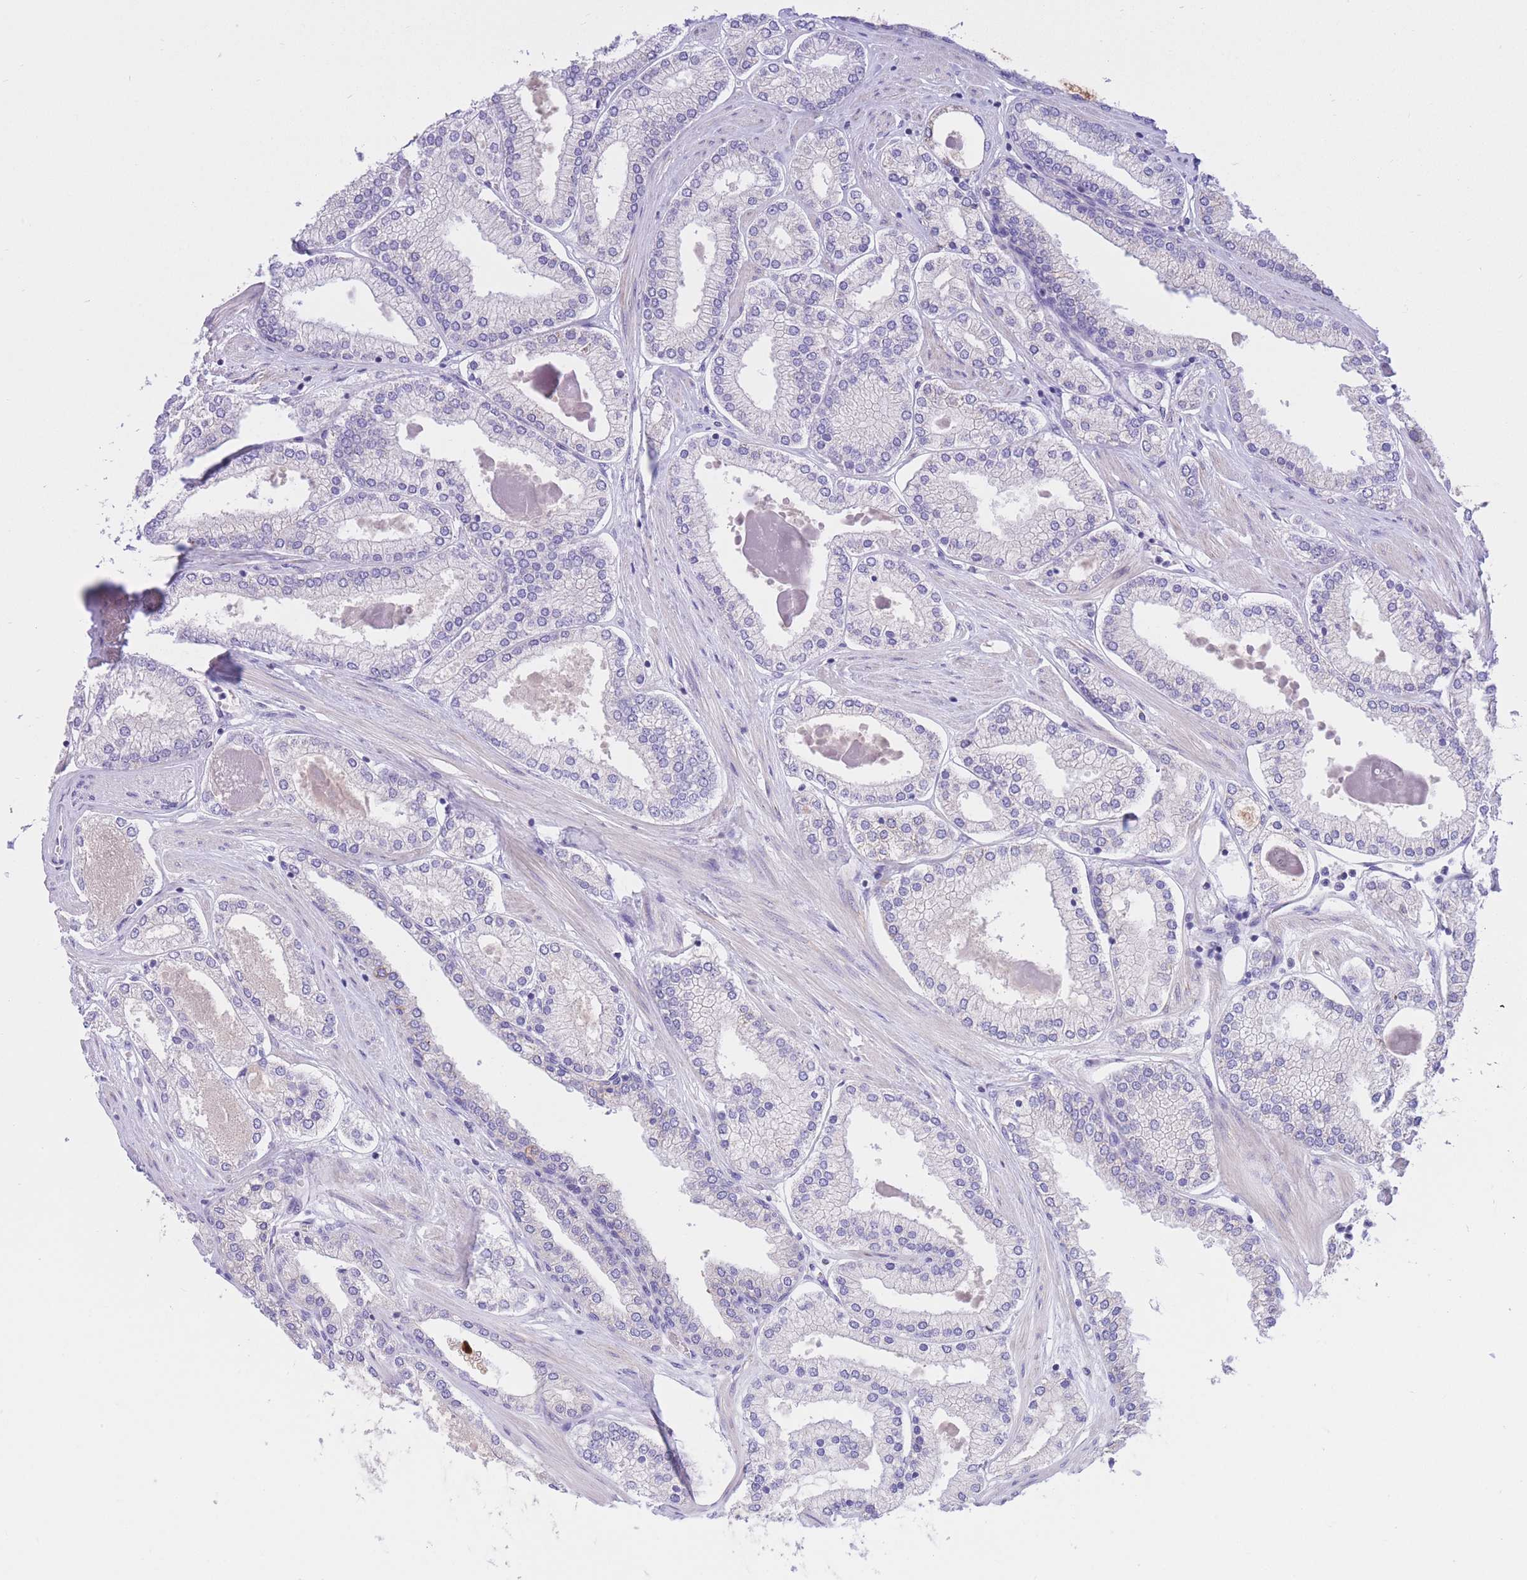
{"staining": {"intensity": "negative", "quantity": "none", "location": "none"}, "tissue": "prostate cancer", "cell_type": "Tumor cells", "image_type": "cancer", "snomed": [{"axis": "morphology", "description": "Adenocarcinoma, Low grade"}, {"axis": "topography", "description": "Prostate"}], "caption": "Tumor cells show no significant staining in prostate cancer.", "gene": "RPL39L", "patient": {"sex": "male", "age": 42}}